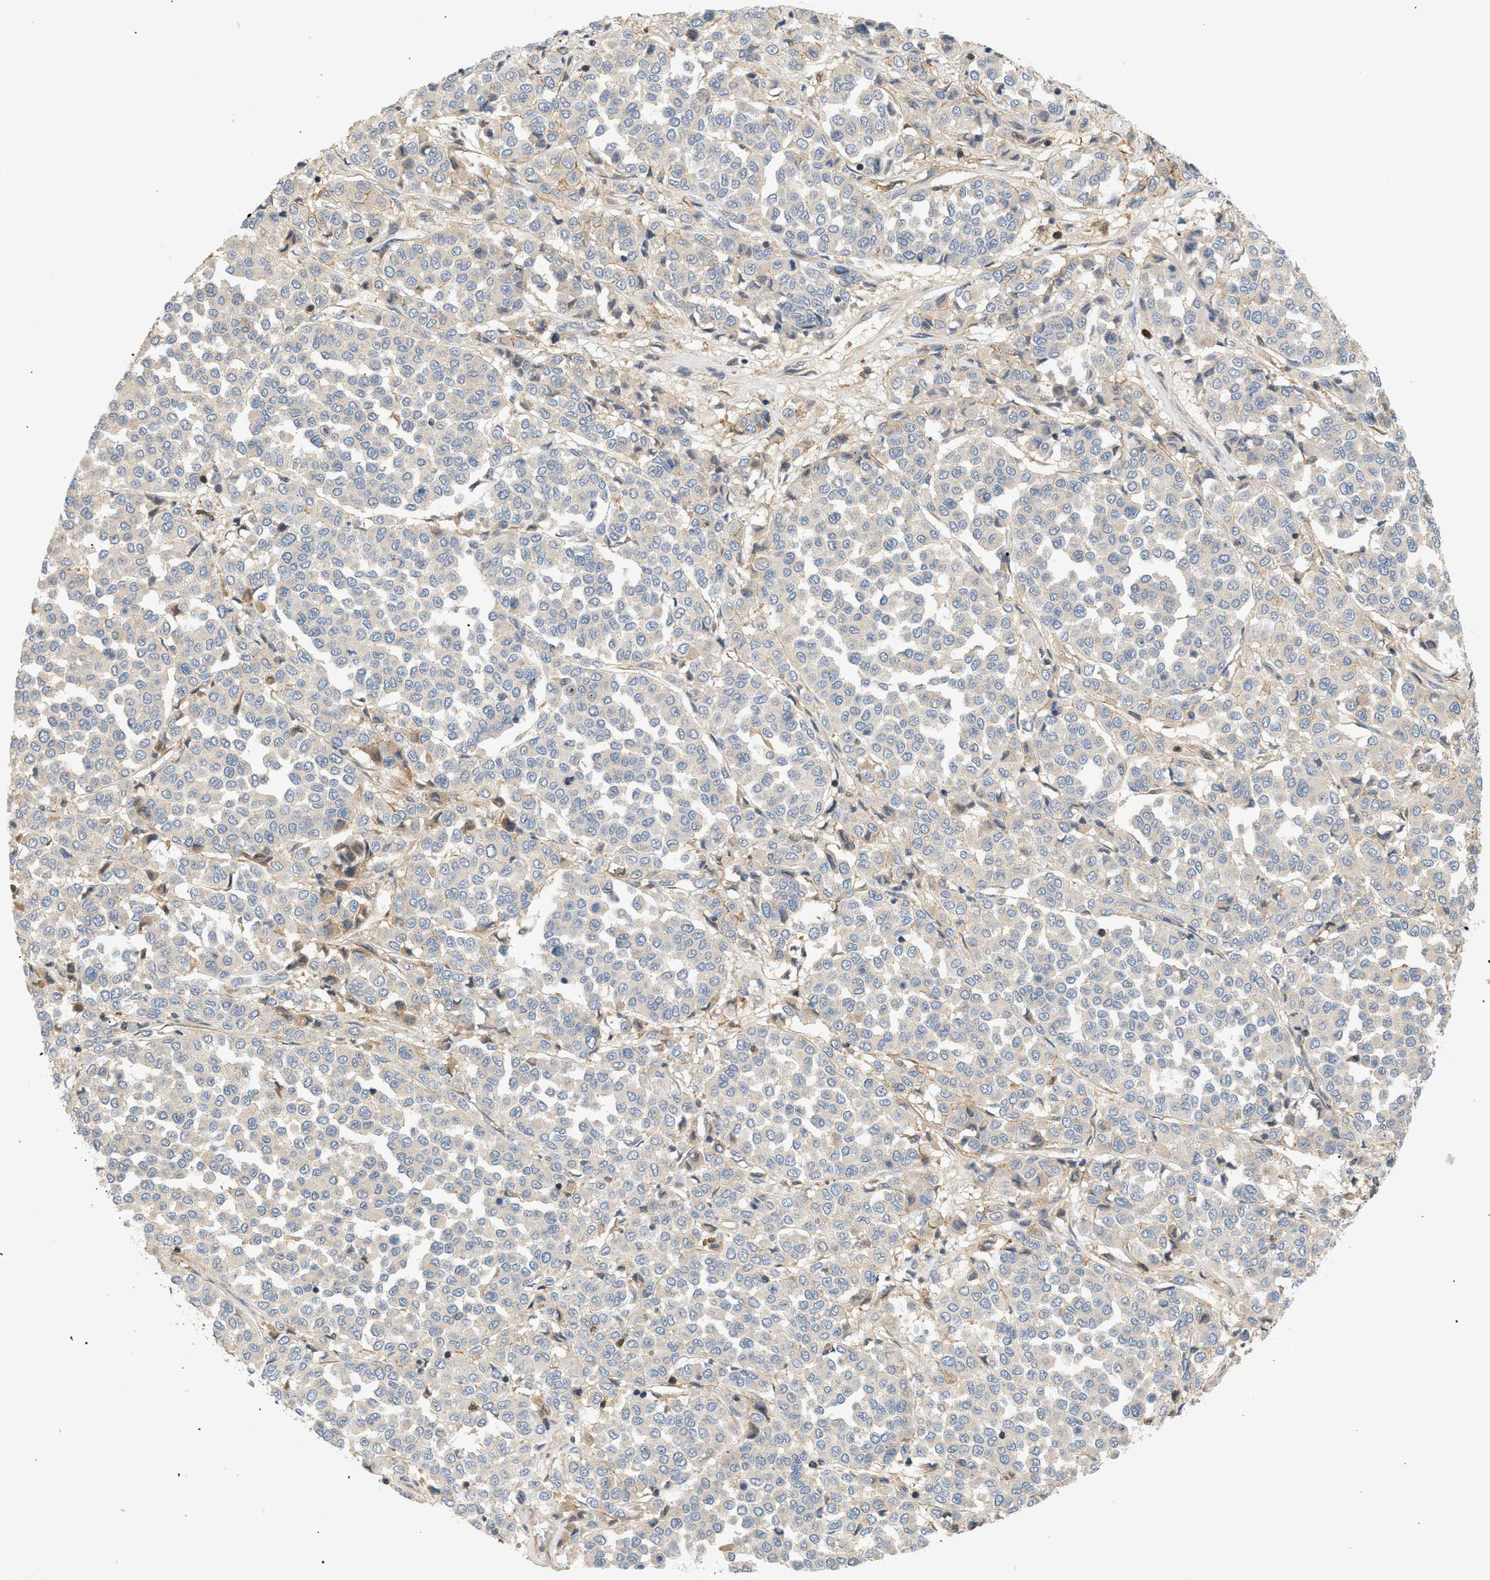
{"staining": {"intensity": "negative", "quantity": "none", "location": "none"}, "tissue": "melanoma", "cell_type": "Tumor cells", "image_type": "cancer", "snomed": [{"axis": "morphology", "description": "Malignant melanoma, Metastatic site"}, {"axis": "topography", "description": "Pancreas"}], "caption": "Immunohistochemistry (IHC) of human malignant melanoma (metastatic site) demonstrates no staining in tumor cells.", "gene": "FARS2", "patient": {"sex": "female", "age": 30}}